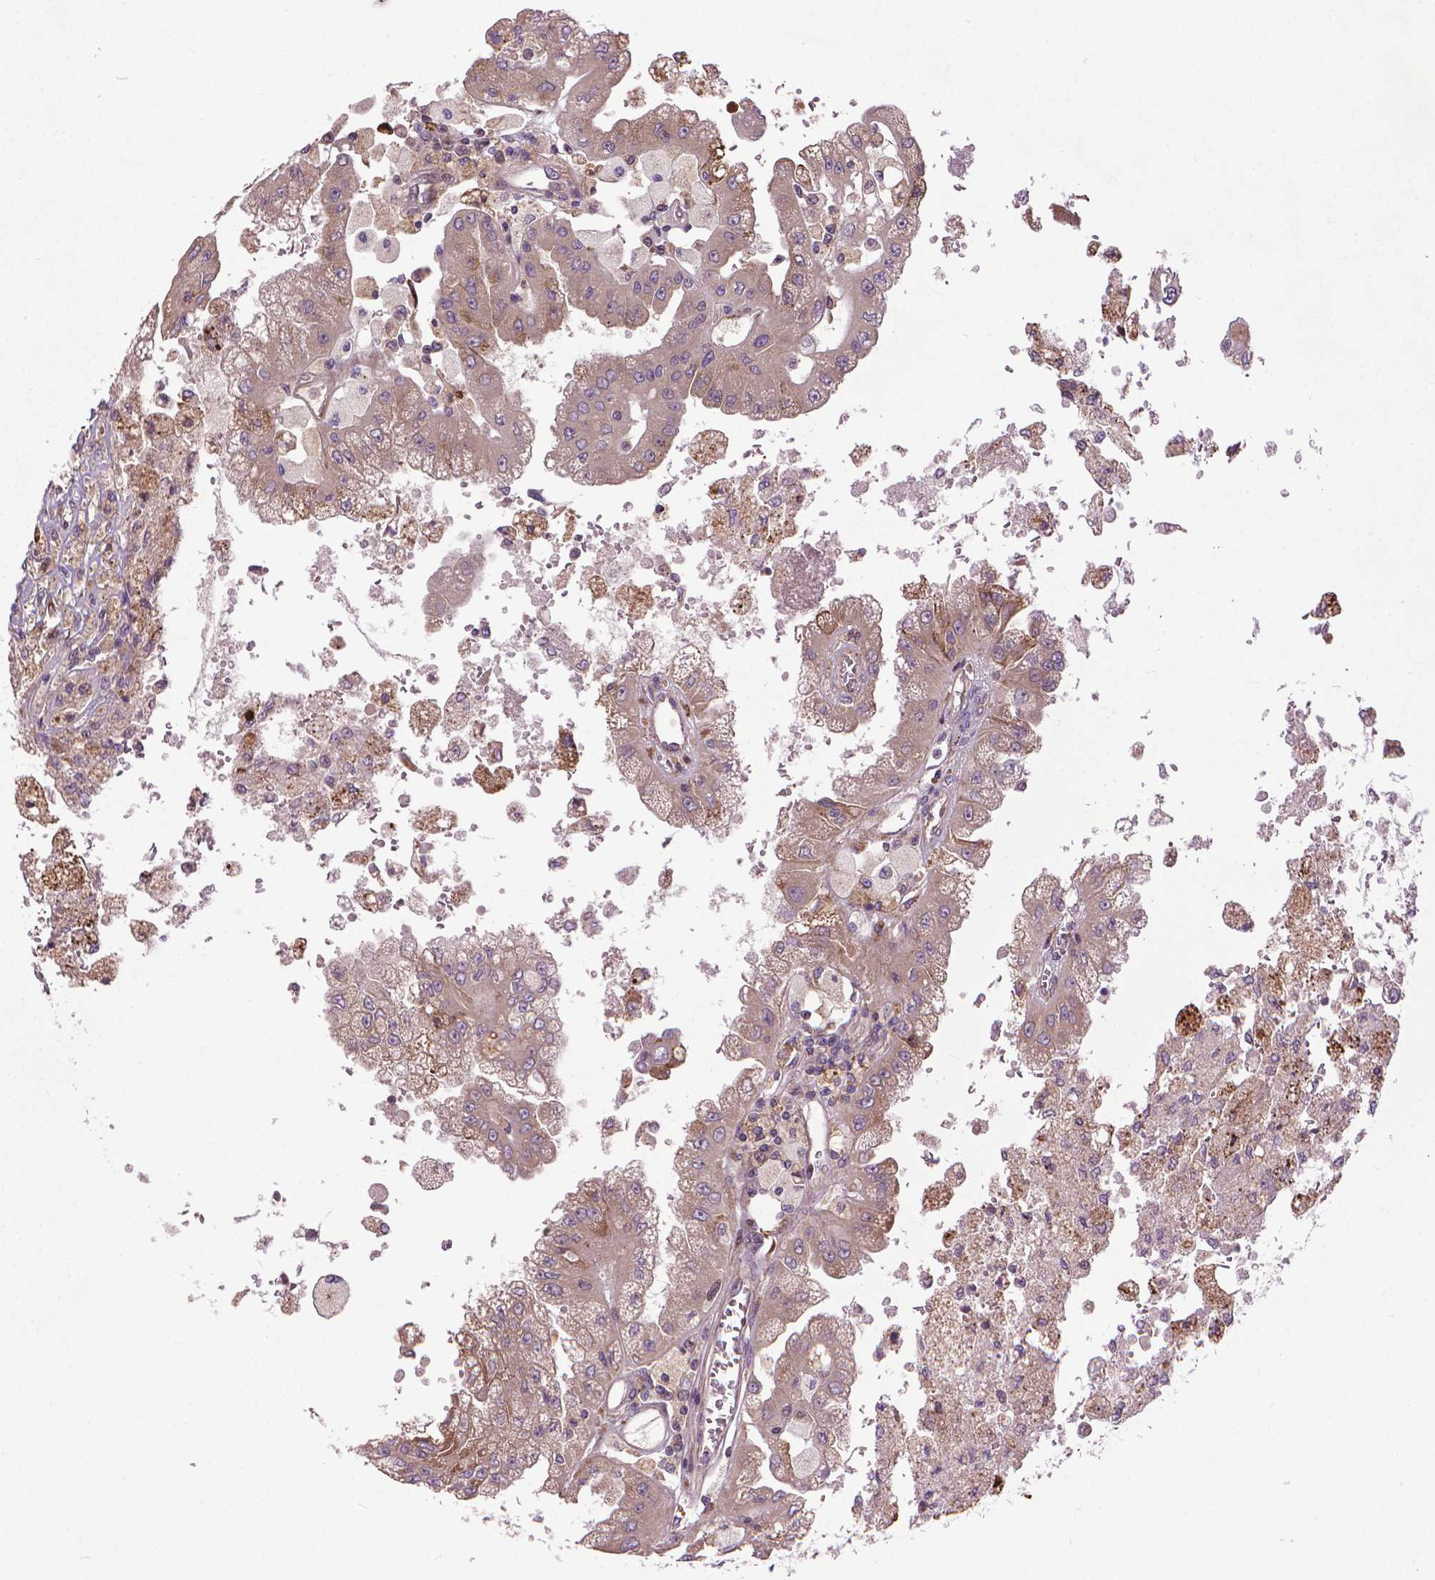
{"staining": {"intensity": "weak", "quantity": ">75%", "location": "cytoplasmic/membranous"}, "tissue": "renal cancer", "cell_type": "Tumor cells", "image_type": "cancer", "snomed": [{"axis": "morphology", "description": "Adenocarcinoma, NOS"}, {"axis": "topography", "description": "Kidney"}], "caption": "Renal cancer (adenocarcinoma) stained with immunohistochemistry displays weak cytoplasmic/membranous staining in approximately >75% of tumor cells. (brown staining indicates protein expression, while blue staining denotes nuclei).", "gene": "MYH14", "patient": {"sex": "male", "age": 58}}